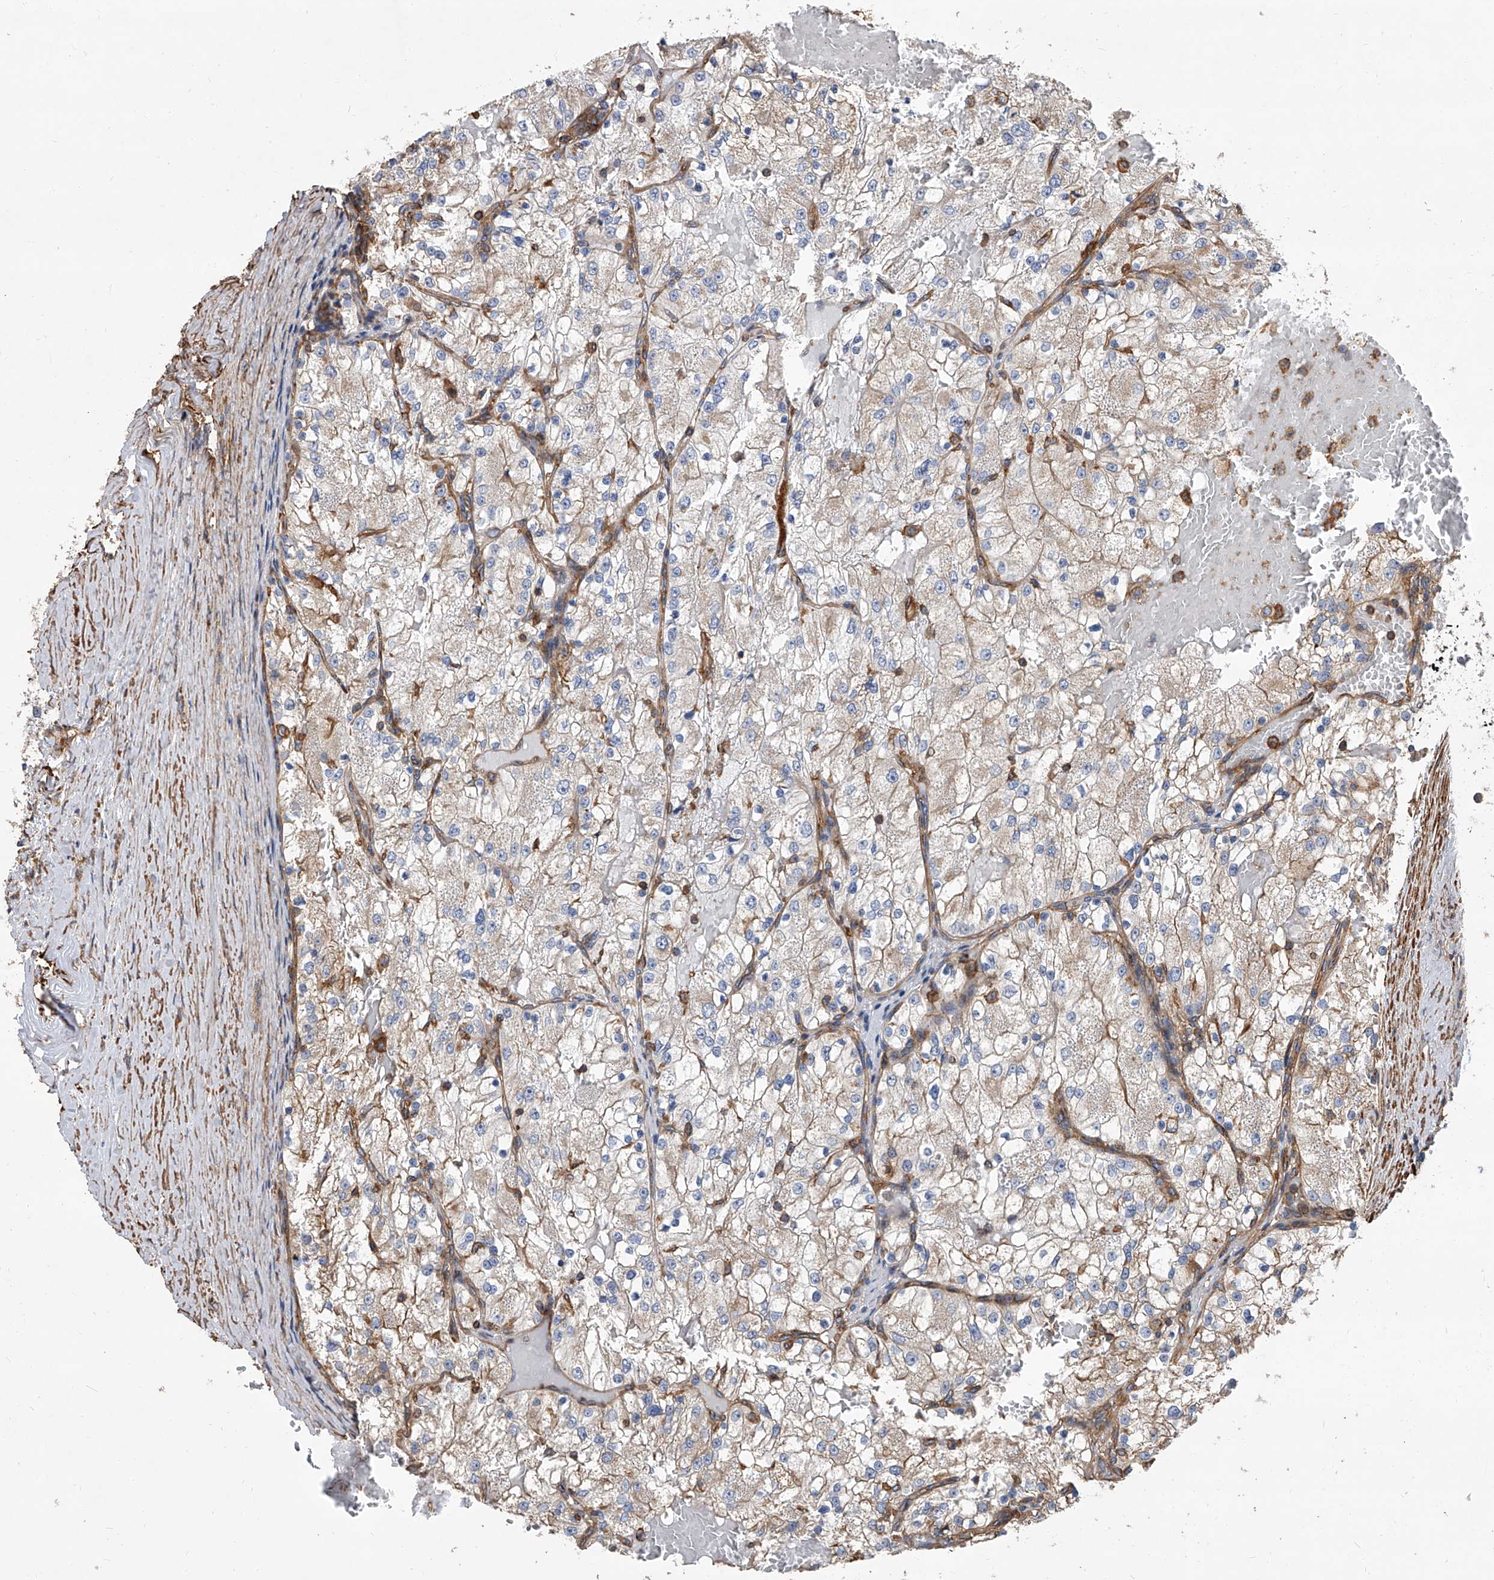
{"staining": {"intensity": "weak", "quantity": "<25%", "location": "cytoplasmic/membranous"}, "tissue": "renal cancer", "cell_type": "Tumor cells", "image_type": "cancer", "snomed": [{"axis": "morphology", "description": "Normal tissue, NOS"}, {"axis": "morphology", "description": "Adenocarcinoma, NOS"}, {"axis": "topography", "description": "Kidney"}], "caption": "The histopathology image exhibits no staining of tumor cells in renal cancer (adenocarcinoma).", "gene": "PISD", "patient": {"sex": "male", "age": 68}}